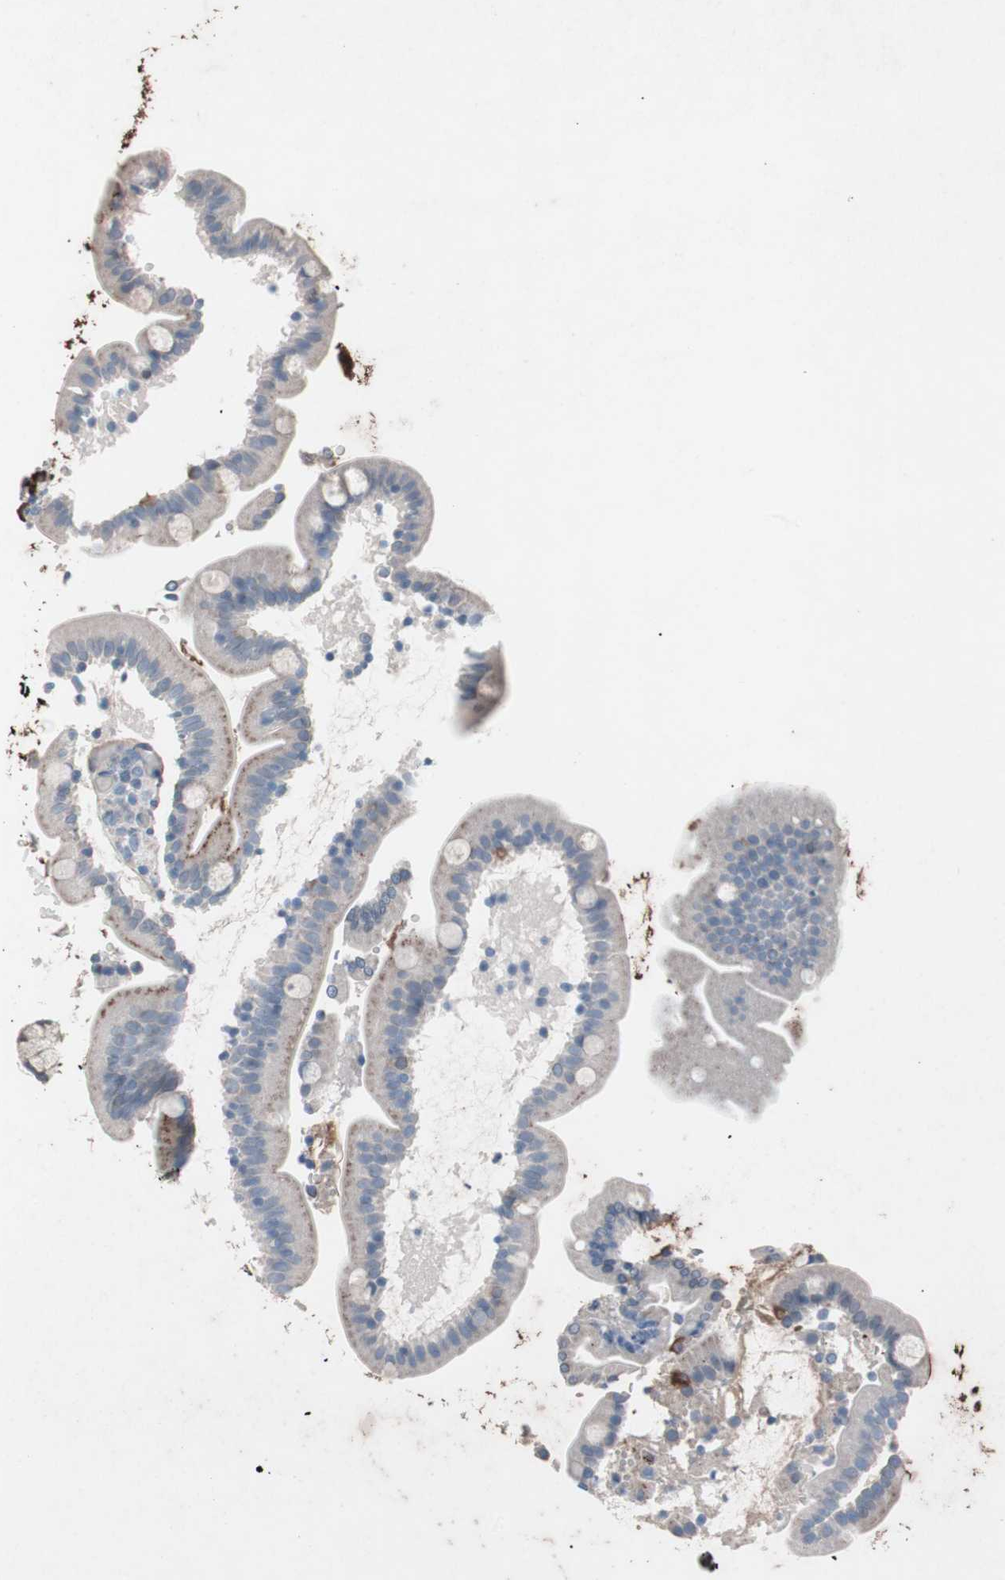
{"staining": {"intensity": "moderate", "quantity": "<25%", "location": "cytoplasmic/membranous"}, "tissue": "duodenum", "cell_type": "Glandular cells", "image_type": "normal", "snomed": [{"axis": "morphology", "description": "Normal tissue, NOS"}, {"axis": "topography", "description": "Duodenum"}], "caption": "The photomicrograph shows immunohistochemical staining of unremarkable duodenum. There is moderate cytoplasmic/membranous staining is identified in approximately <25% of glandular cells.", "gene": "GRB7", "patient": {"sex": "male", "age": 54}}